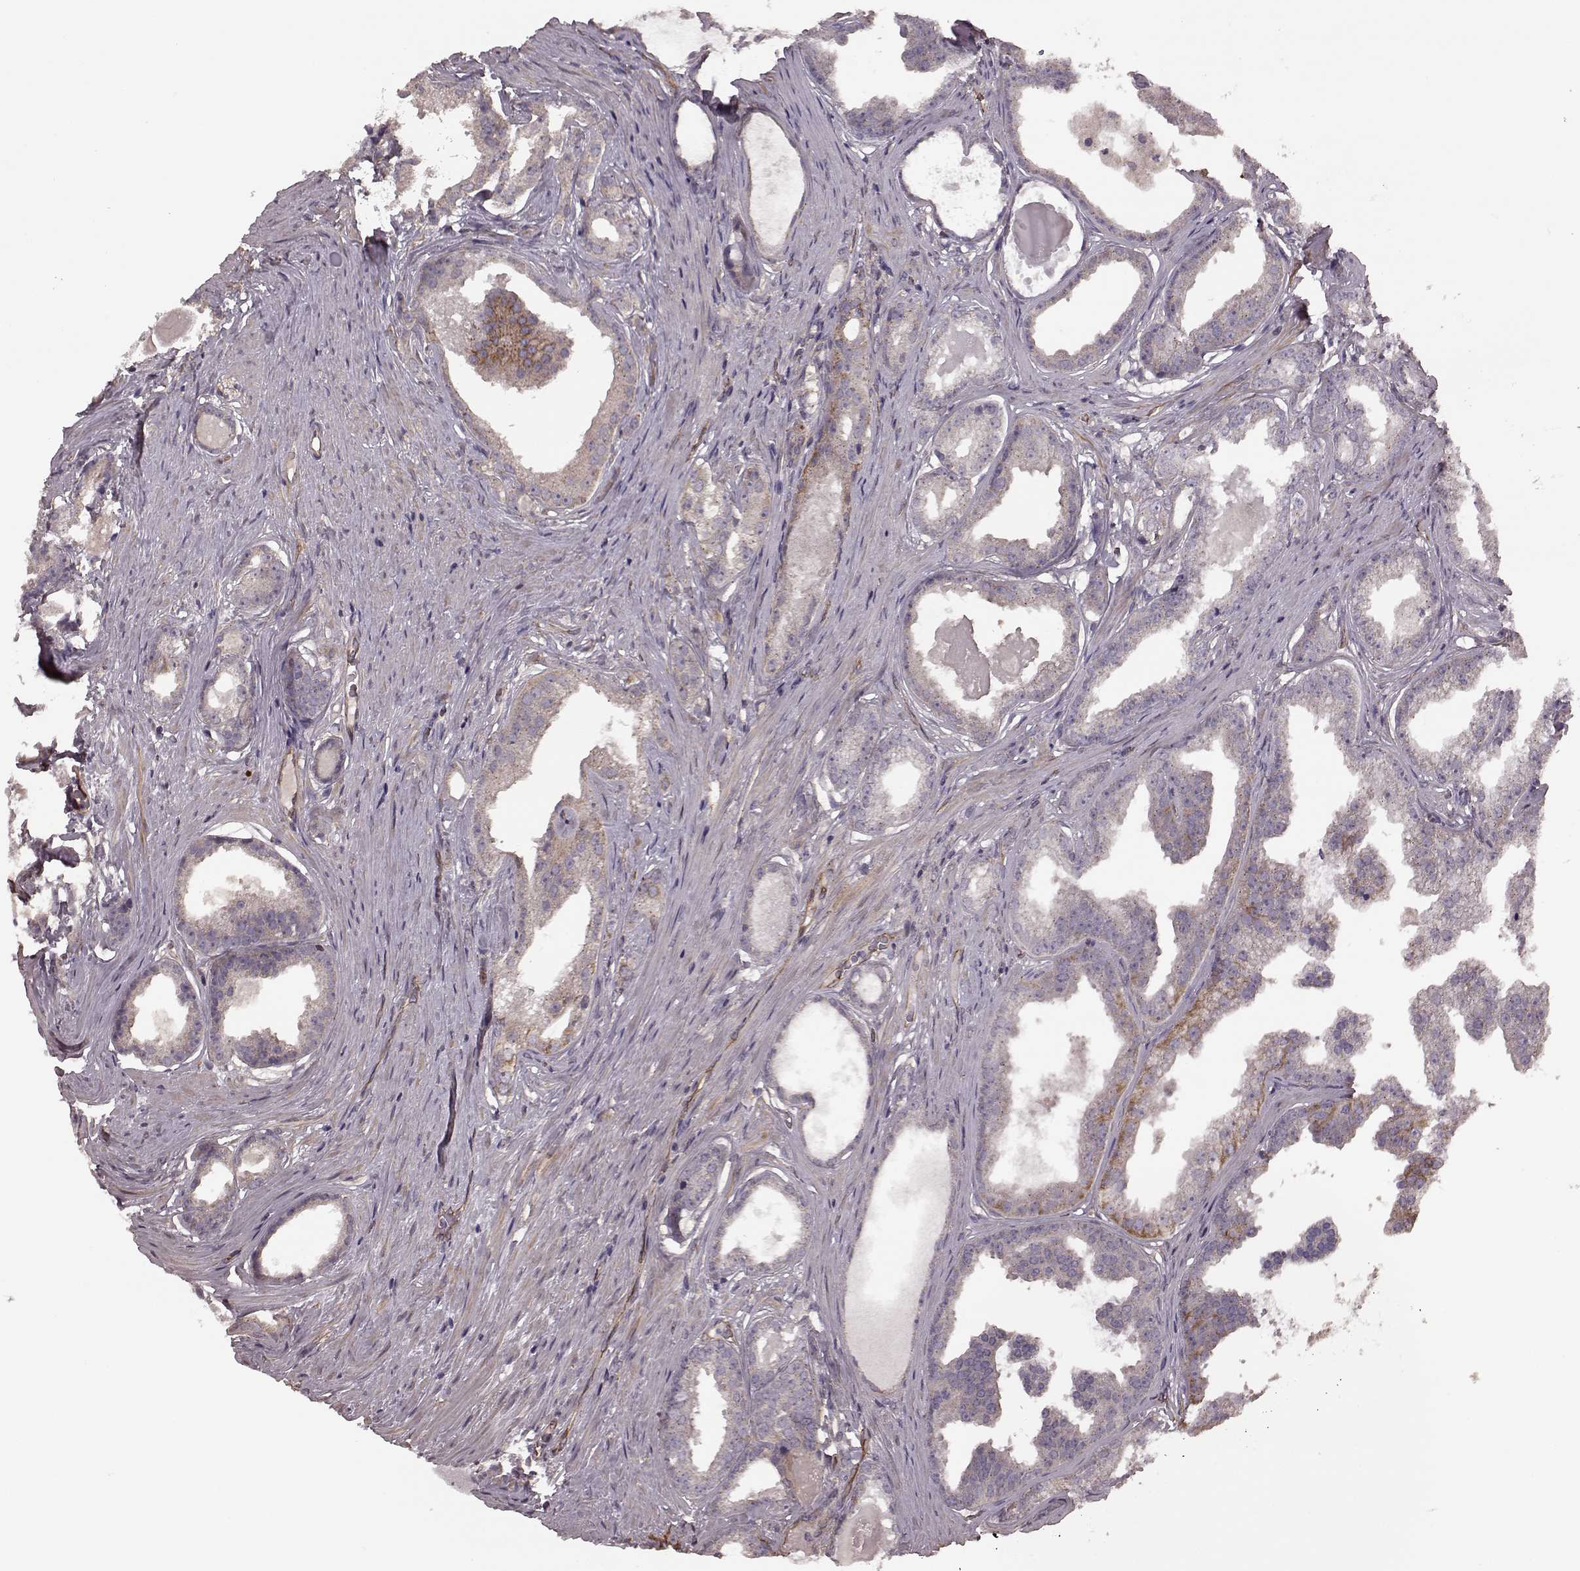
{"staining": {"intensity": "weak", "quantity": "25%-75%", "location": "cytoplasmic/membranous"}, "tissue": "prostate cancer", "cell_type": "Tumor cells", "image_type": "cancer", "snomed": [{"axis": "morphology", "description": "Adenocarcinoma, Low grade"}, {"axis": "topography", "description": "Prostate"}], "caption": "Protein staining by immunohistochemistry (IHC) demonstrates weak cytoplasmic/membranous staining in approximately 25%-75% of tumor cells in prostate low-grade adenocarcinoma. The protein of interest is shown in brown color, while the nuclei are stained blue.", "gene": "NTF3", "patient": {"sex": "male", "age": 65}}